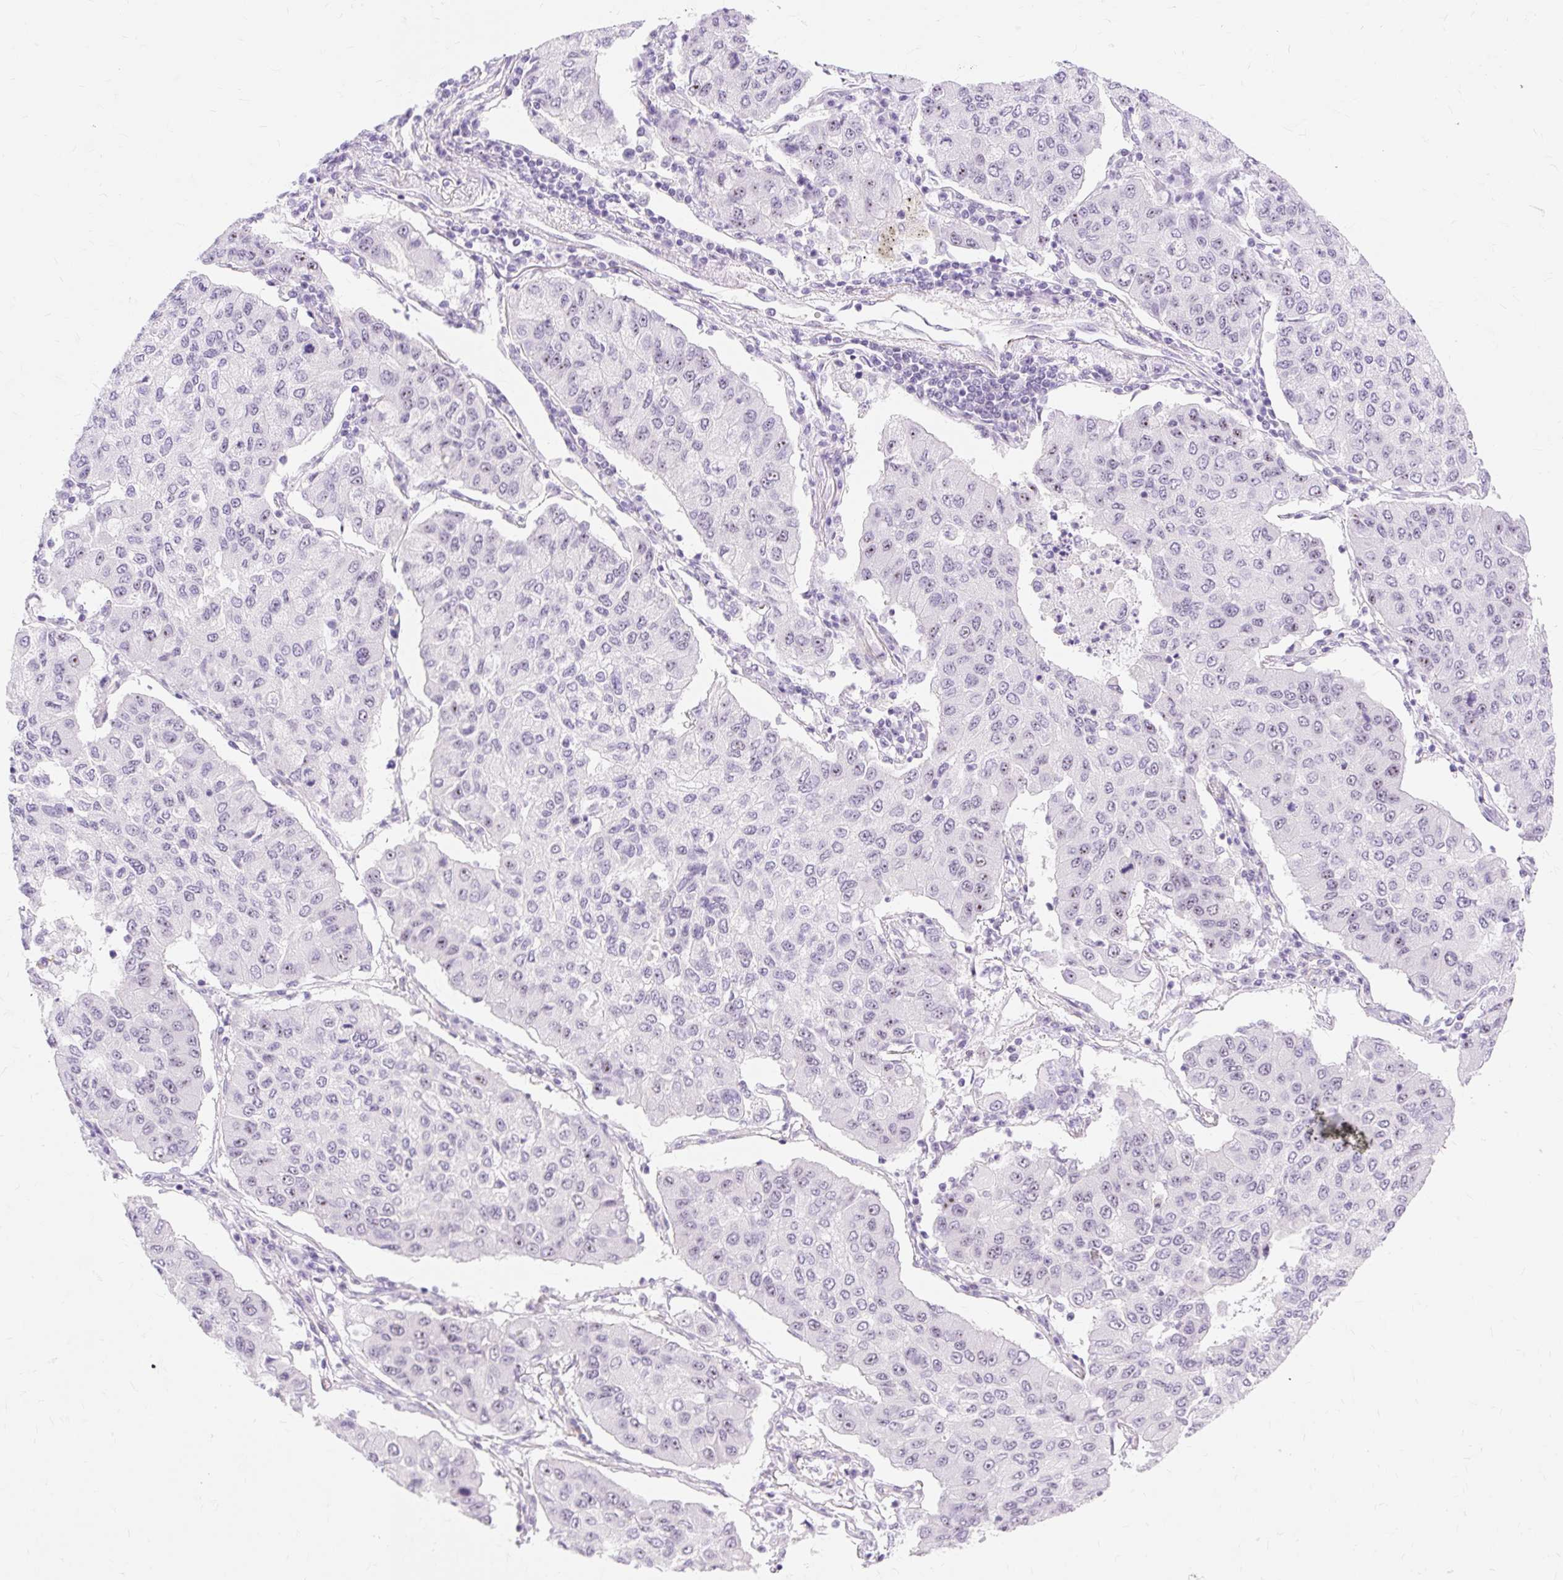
{"staining": {"intensity": "weak", "quantity": "<25%", "location": "nuclear"}, "tissue": "lung cancer", "cell_type": "Tumor cells", "image_type": "cancer", "snomed": [{"axis": "morphology", "description": "Squamous cell carcinoma, NOS"}, {"axis": "topography", "description": "Lung"}], "caption": "A histopathology image of human lung cancer (squamous cell carcinoma) is negative for staining in tumor cells.", "gene": "OBP2A", "patient": {"sex": "male", "age": 74}}